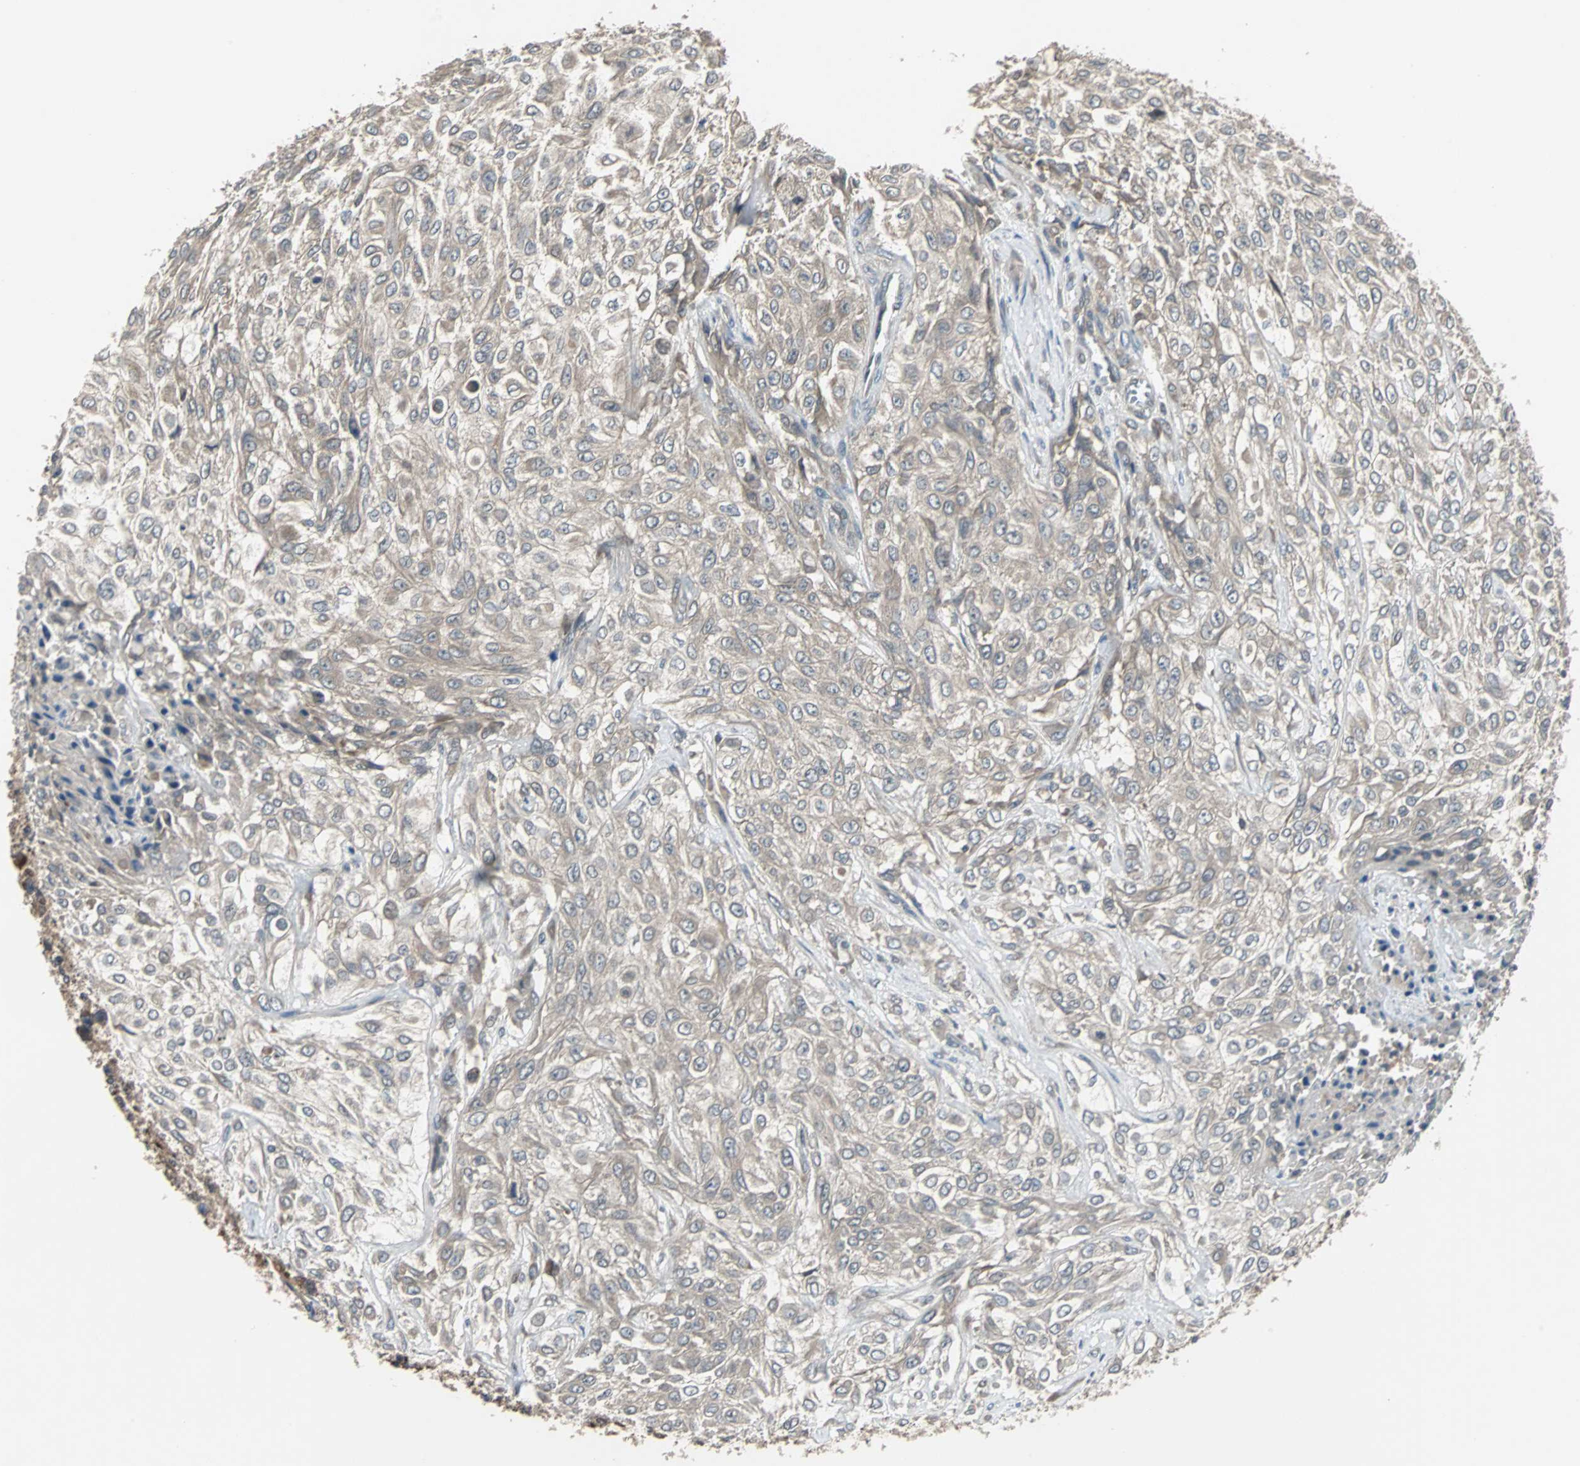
{"staining": {"intensity": "moderate", "quantity": ">75%", "location": "cytoplasmic/membranous"}, "tissue": "urothelial cancer", "cell_type": "Tumor cells", "image_type": "cancer", "snomed": [{"axis": "morphology", "description": "Urothelial carcinoma, High grade"}, {"axis": "topography", "description": "Urinary bladder"}], "caption": "Immunohistochemical staining of human urothelial cancer shows medium levels of moderate cytoplasmic/membranous expression in about >75% of tumor cells.", "gene": "ARF1", "patient": {"sex": "male", "age": 57}}